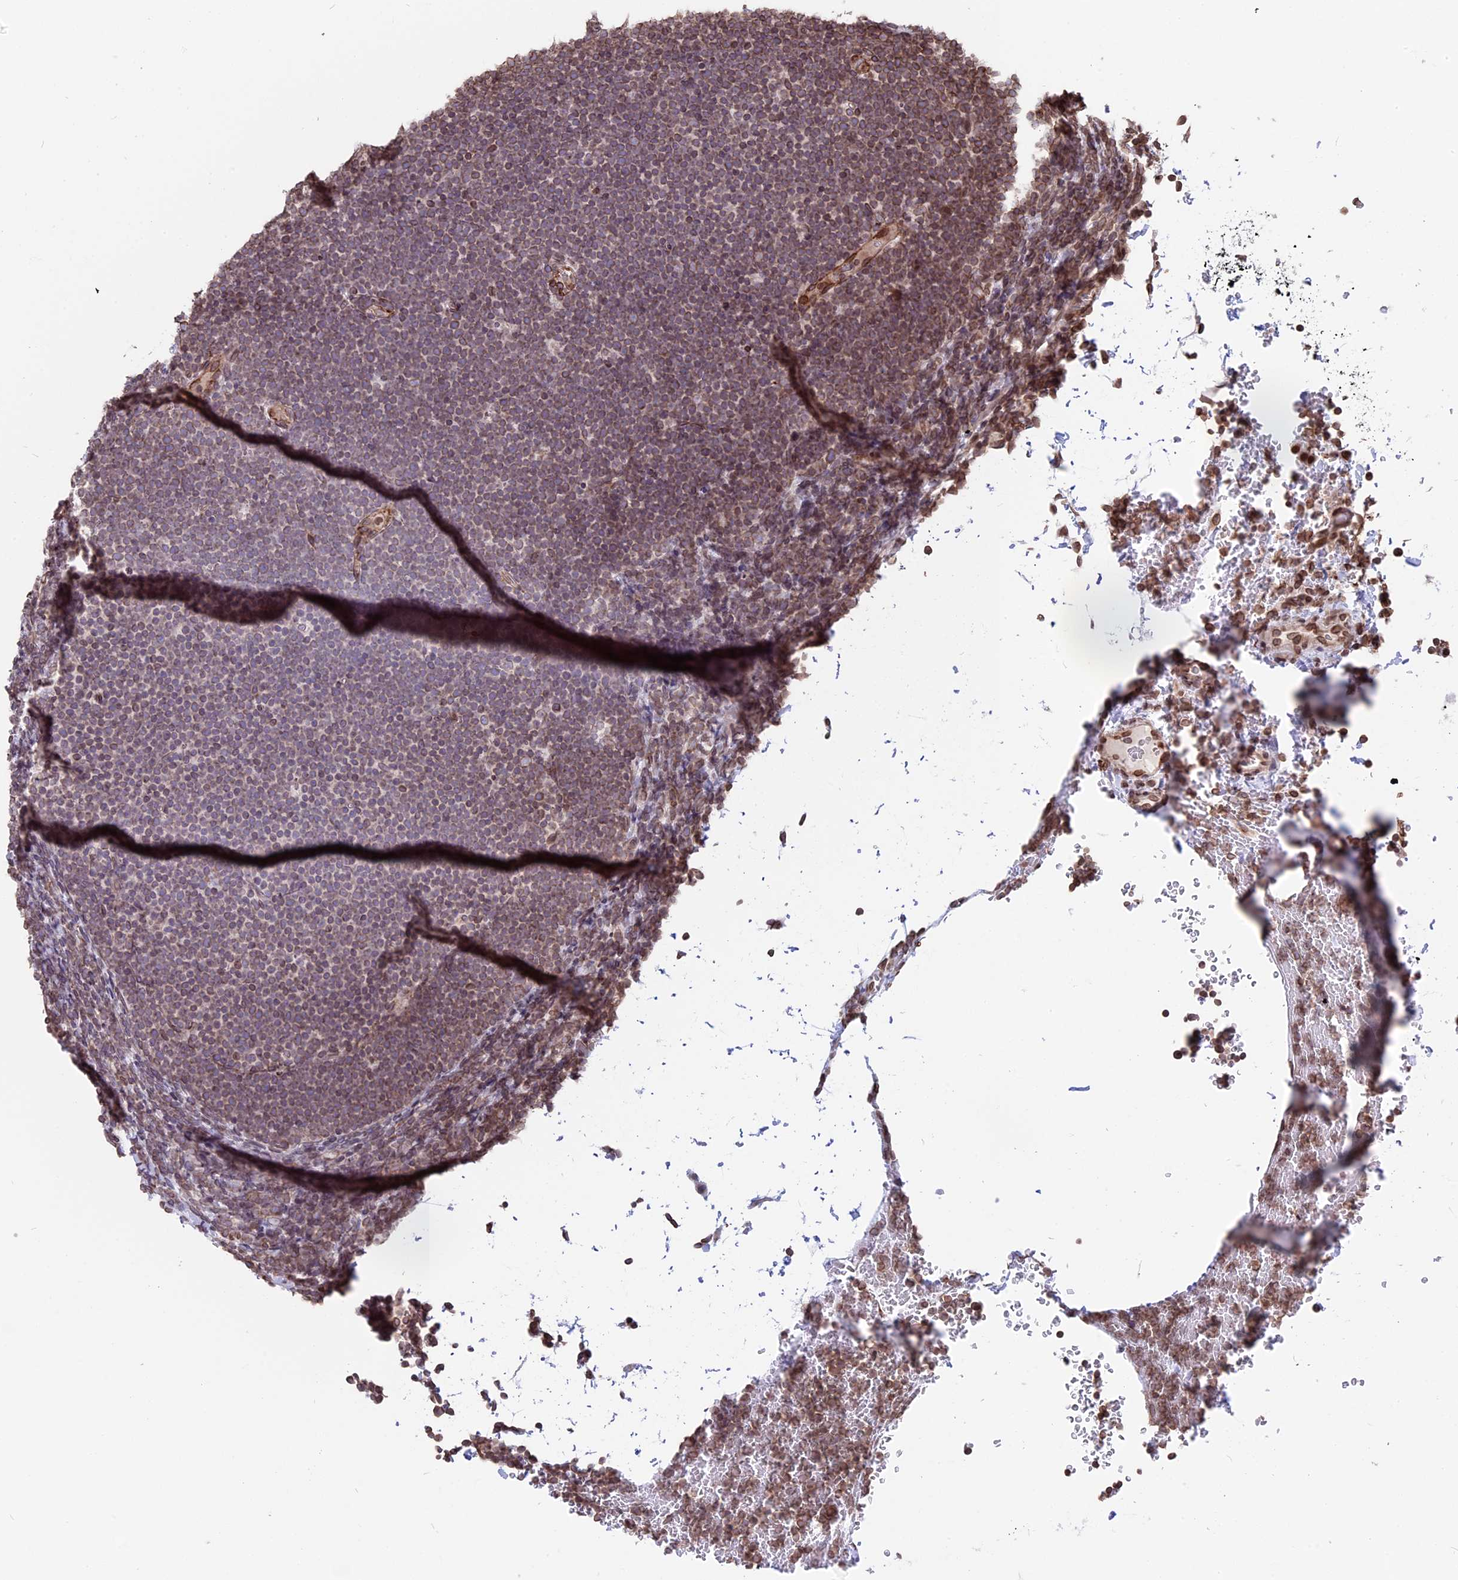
{"staining": {"intensity": "moderate", "quantity": ">75%", "location": "cytoplasmic/membranous,nuclear"}, "tissue": "lymphoma", "cell_type": "Tumor cells", "image_type": "cancer", "snomed": [{"axis": "morphology", "description": "Malignant lymphoma, non-Hodgkin's type, High grade"}, {"axis": "topography", "description": "Lymph node"}], "caption": "IHC staining of high-grade malignant lymphoma, non-Hodgkin's type, which exhibits medium levels of moderate cytoplasmic/membranous and nuclear positivity in about >75% of tumor cells indicating moderate cytoplasmic/membranous and nuclear protein expression. The staining was performed using DAB (brown) for protein detection and nuclei were counterstained in hematoxylin (blue).", "gene": "PTCHD4", "patient": {"sex": "male", "age": 13}}